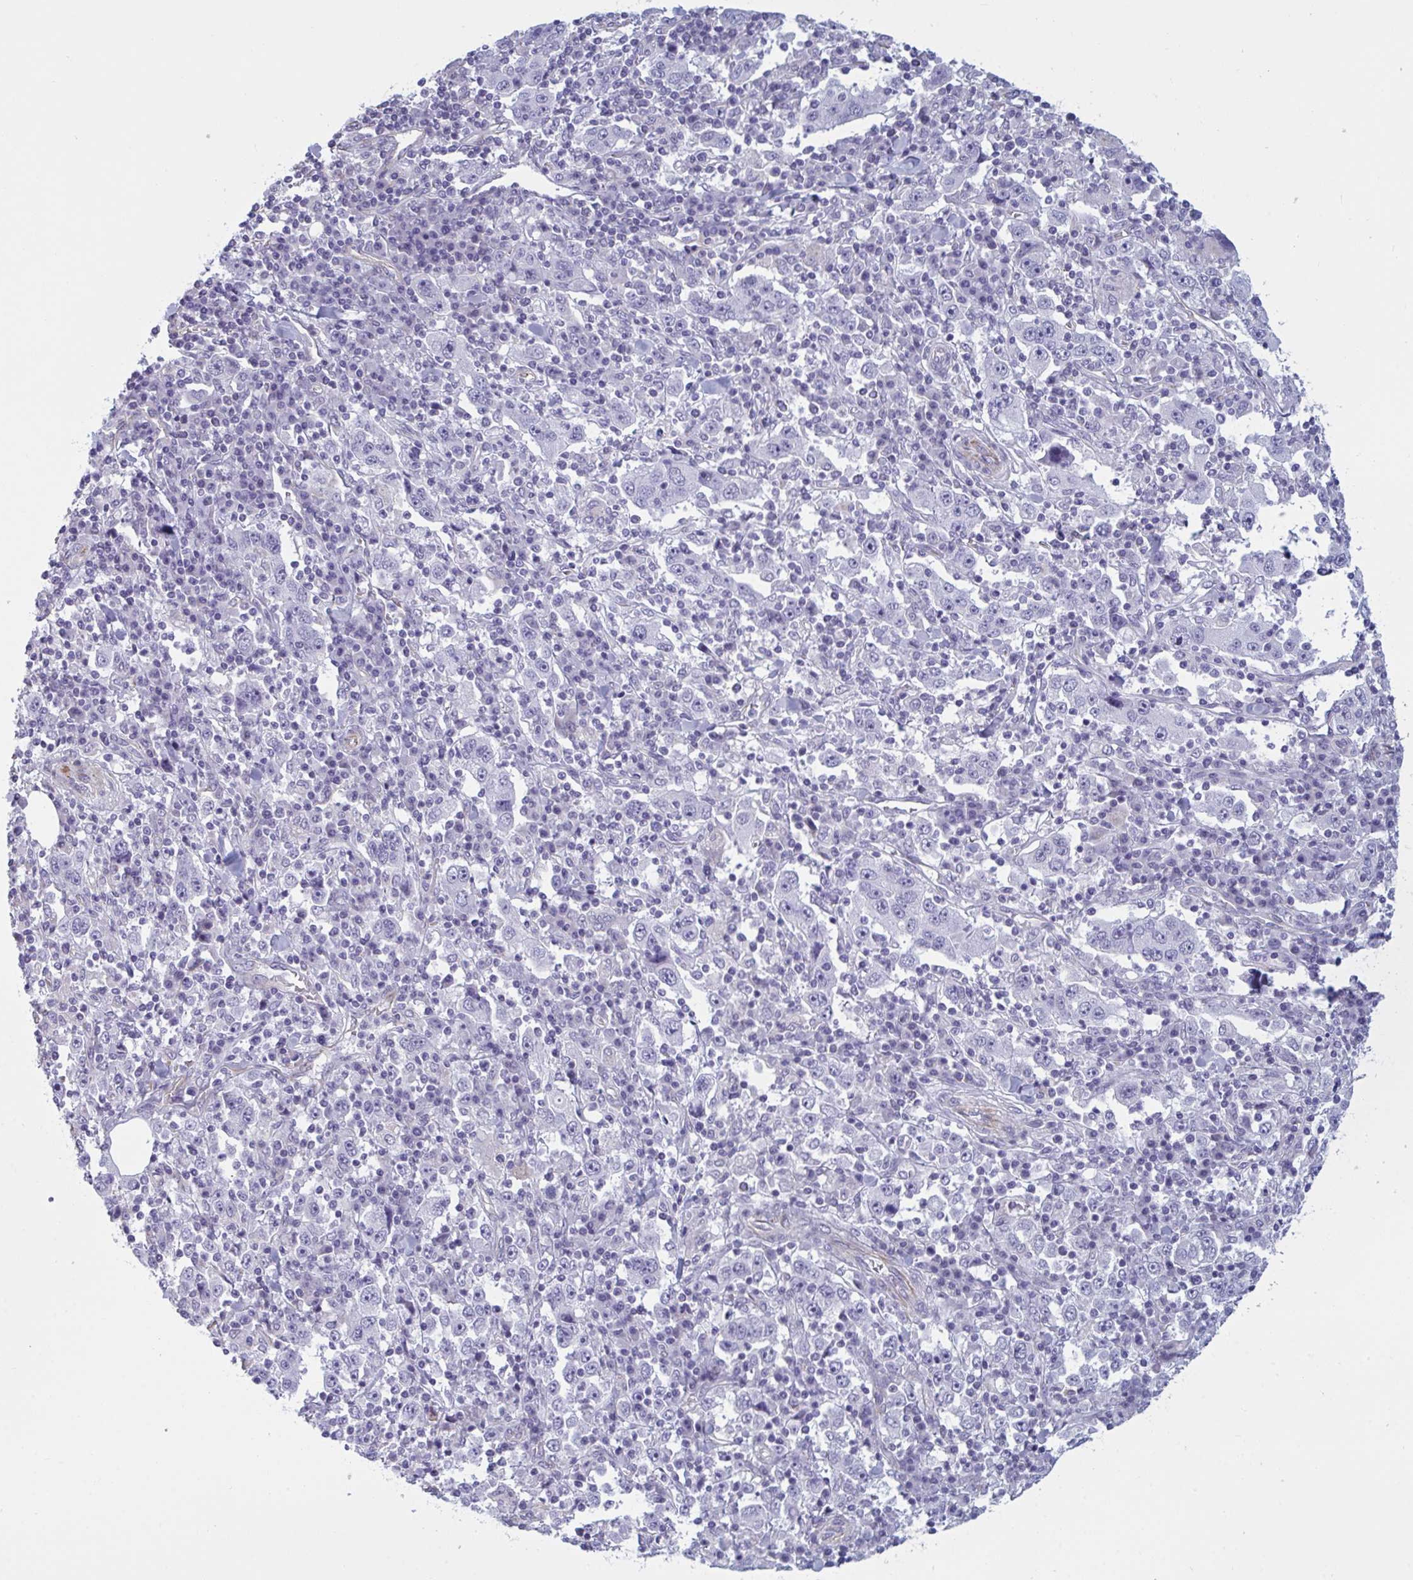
{"staining": {"intensity": "negative", "quantity": "none", "location": "none"}, "tissue": "stomach cancer", "cell_type": "Tumor cells", "image_type": "cancer", "snomed": [{"axis": "morphology", "description": "Normal tissue, NOS"}, {"axis": "morphology", "description": "Adenocarcinoma, NOS"}, {"axis": "topography", "description": "Stomach, upper"}, {"axis": "topography", "description": "Stomach"}], "caption": "Stomach cancer (adenocarcinoma) was stained to show a protein in brown. There is no significant expression in tumor cells.", "gene": "OR1L3", "patient": {"sex": "male", "age": 59}}